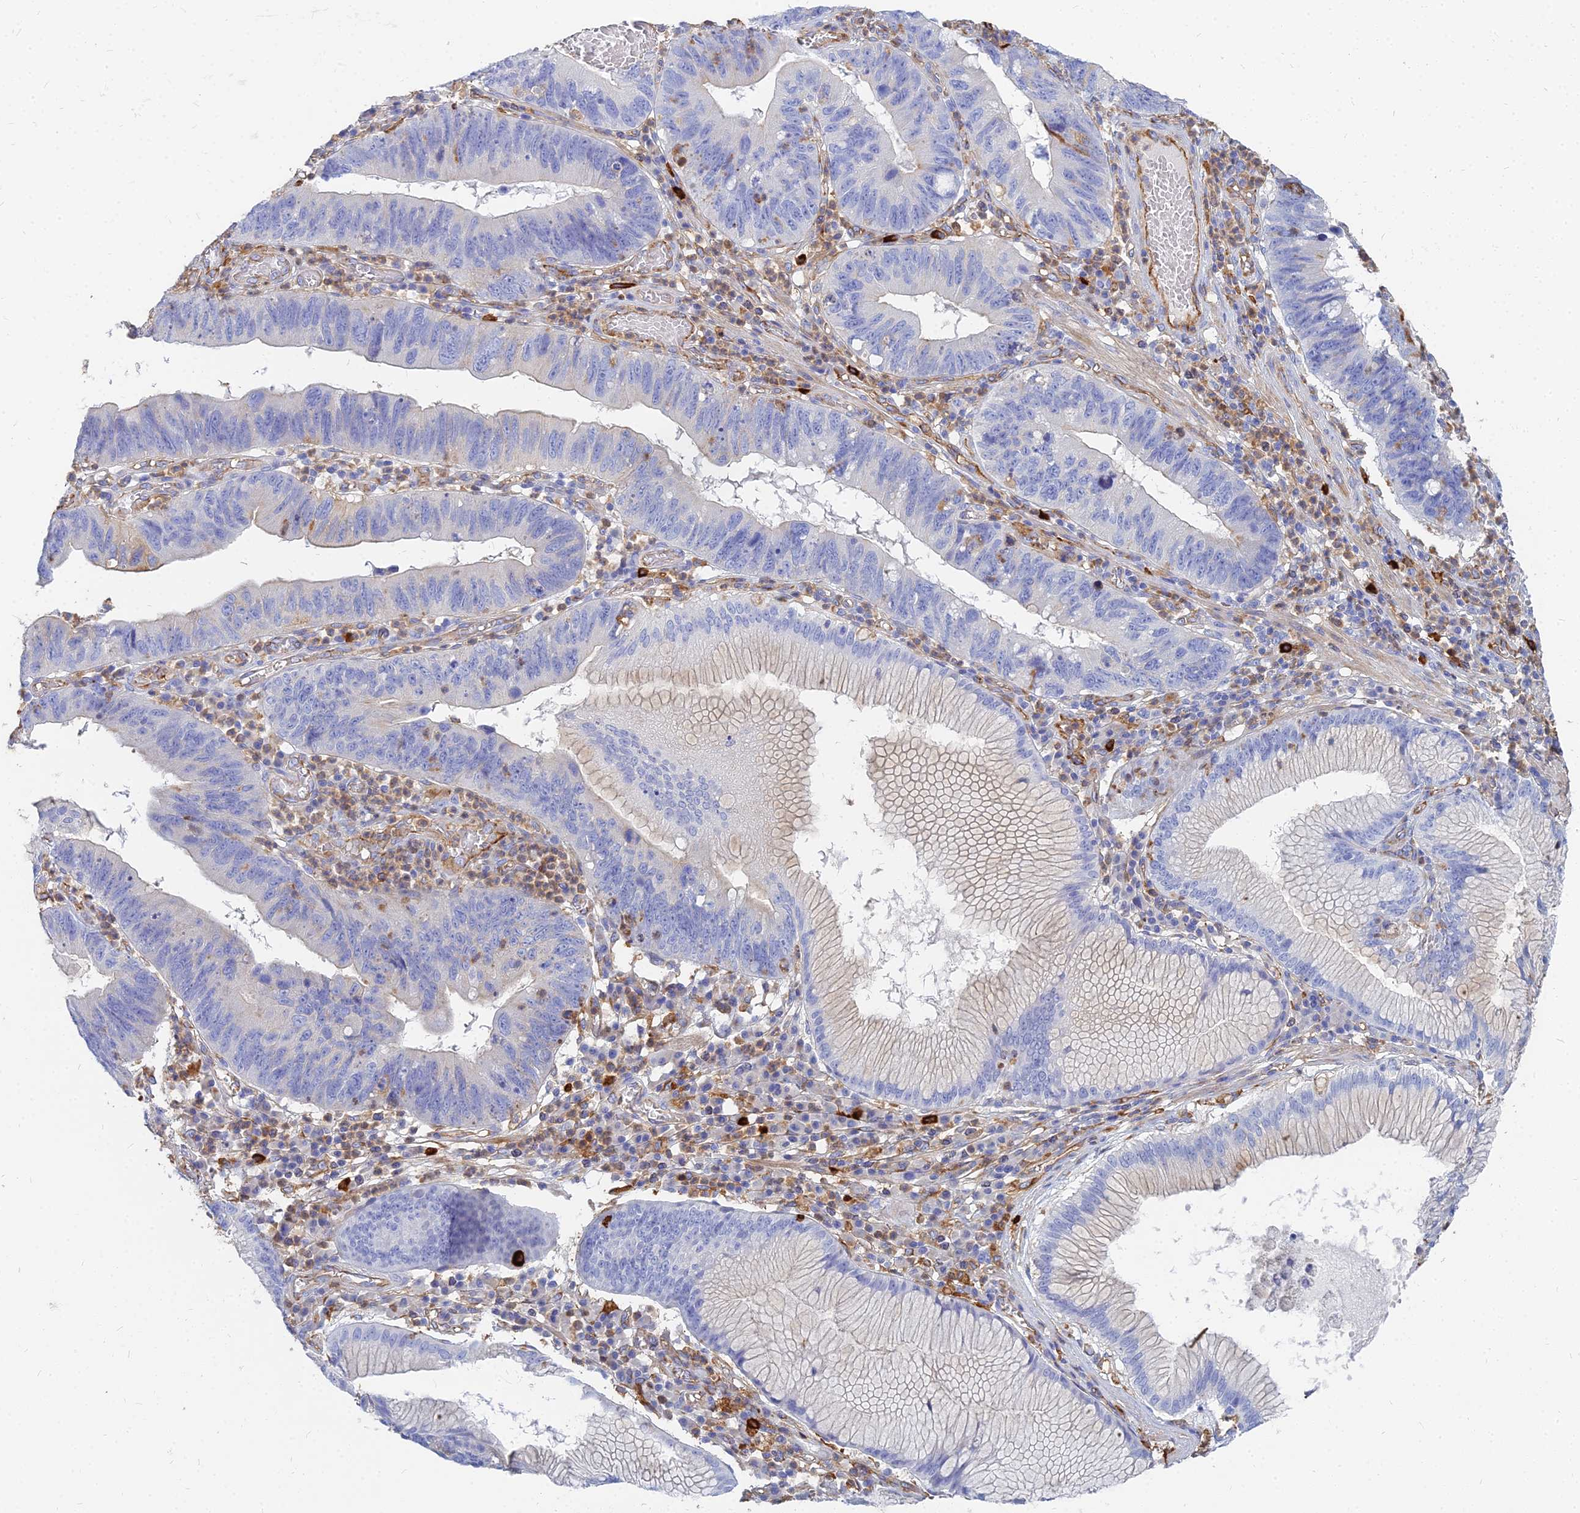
{"staining": {"intensity": "negative", "quantity": "none", "location": "none"}, "tissue": "stomach cancer", "cell_type": "Tumor cells", "image_type": "cancer", "snomed": [{"axis": "morphology", "description": "Adenocarcinoma, NOS"}, {"axis": "topography", "description": "Stomach"}], "caption": "The histopathology image shows no staining of tumor cells in adenocarcinoma (stomach).", "gene": "VAT1", "patient": {"sex": "male", "age": 59}}